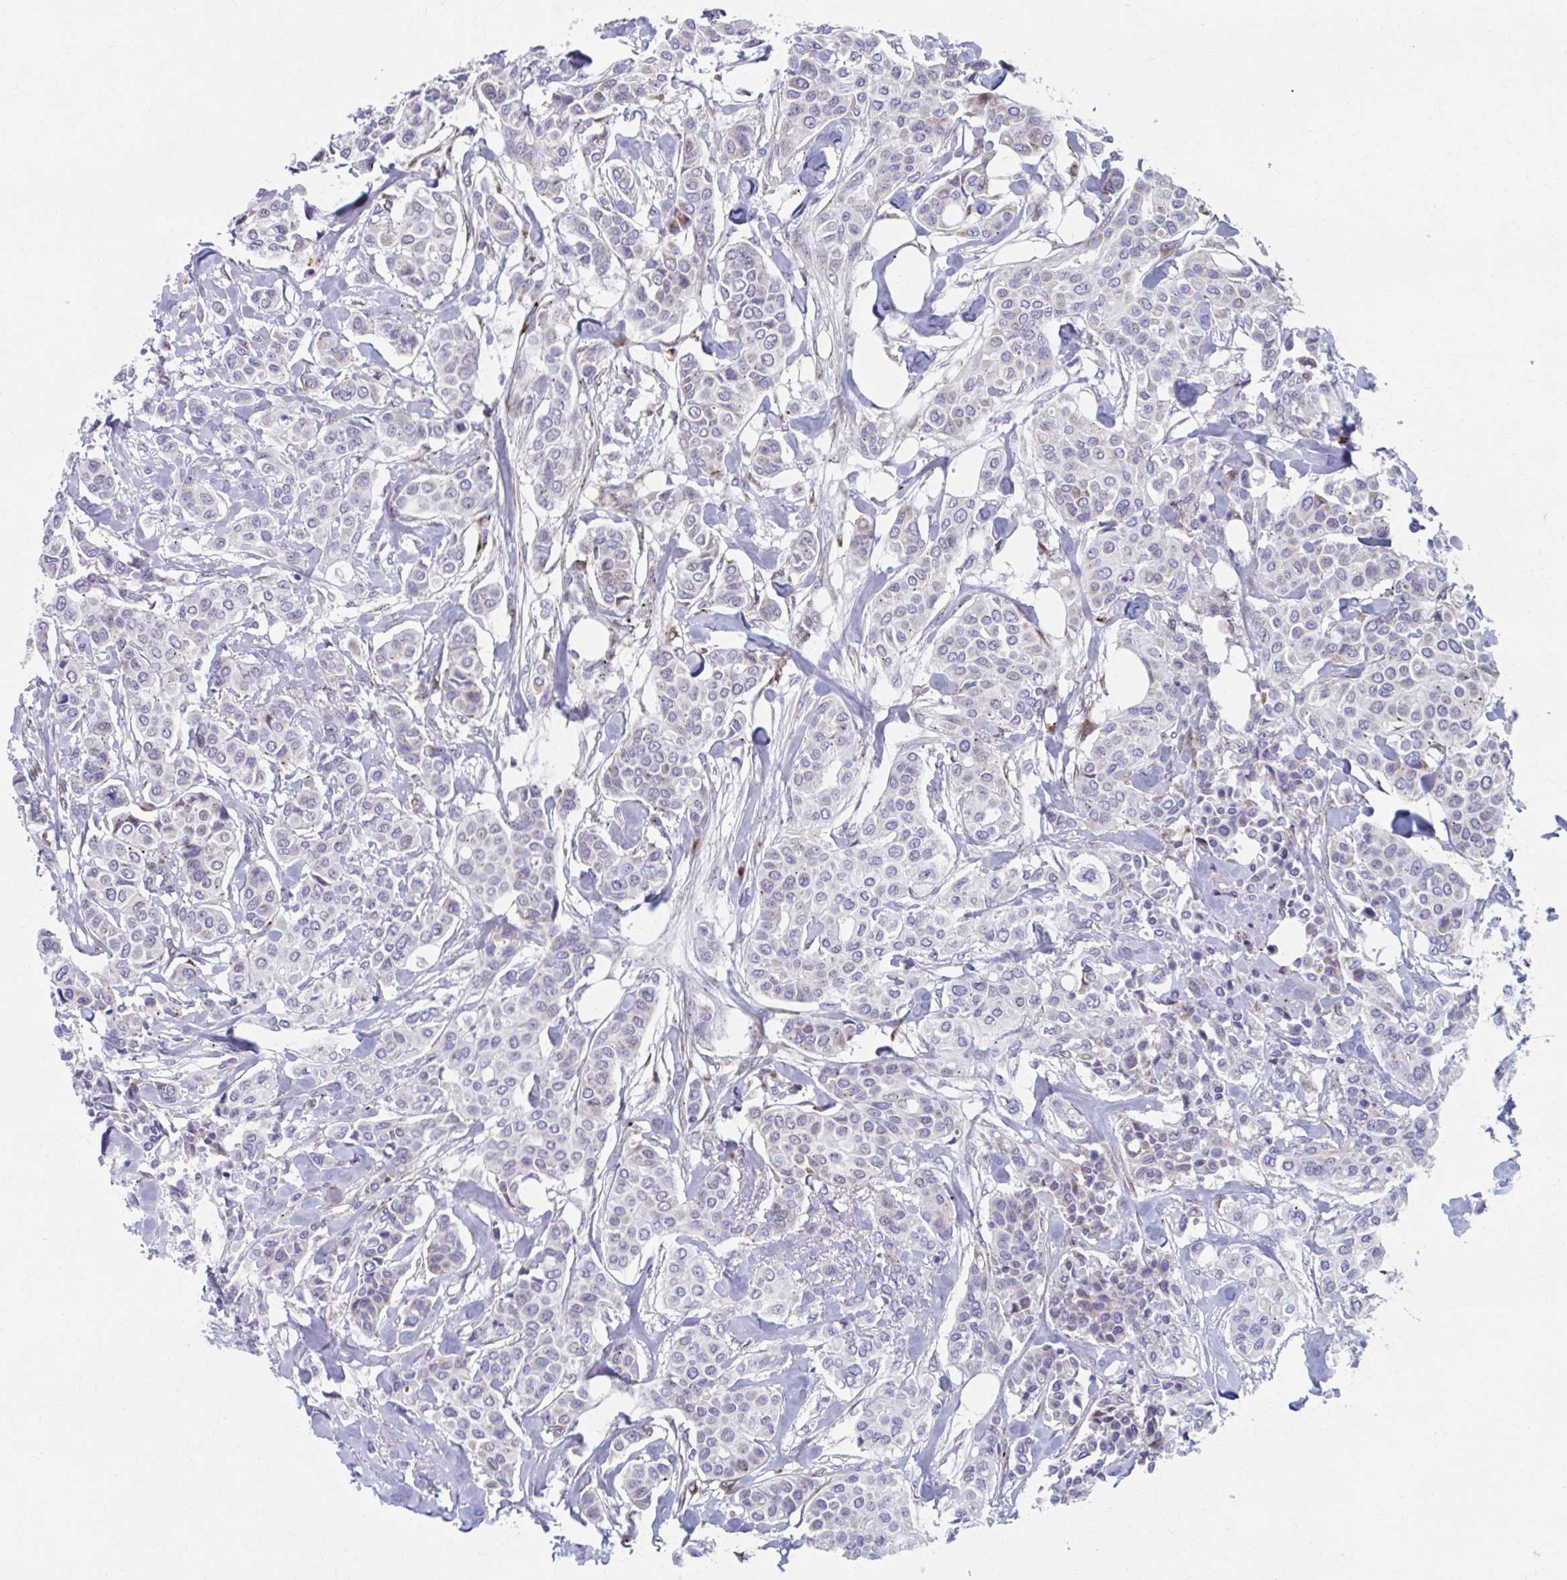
{"staining": {"intensity": "negative", "quantity": "none", "location": "none"}, "tissue": "breast cancer", "cell_type": "Tumor cells", "image_type": "cancer", "snomed": [{"axis": "morphology", "description": "Lobular carcinoma"}, {"axis": "topography", "description": "Breast"}], "caption": "An immunohistochemistry image of breast lobular carcinoma is shown. There is no staining in tumor cells of breast lobular carcinoma. (Immunohistochemistry, brightfield microscopy, high magnification).", "gene": "OLFM2", "patient": {"sex": "female", "age": 51}}